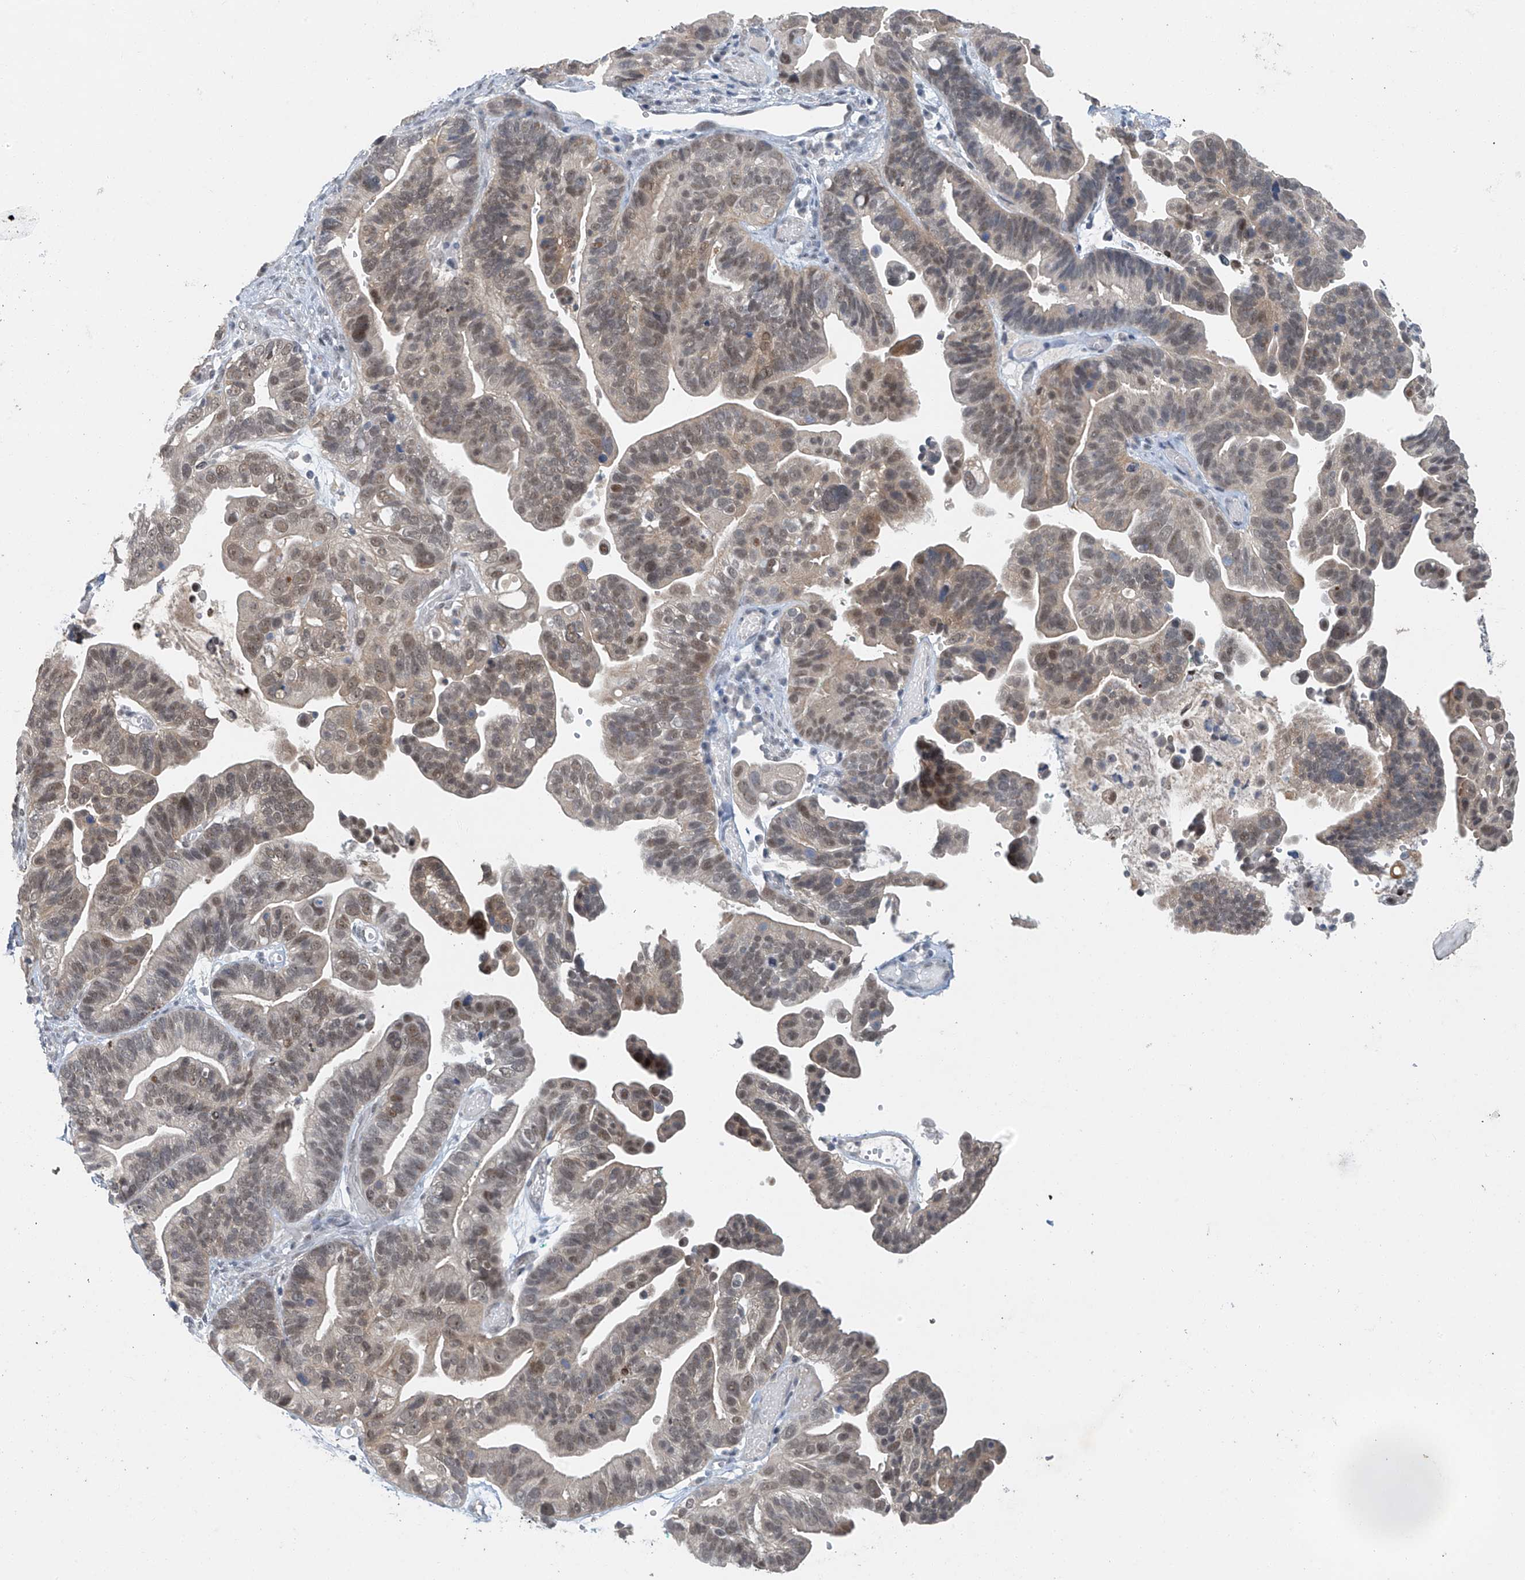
{"staining": {"intensity": "weak", "quantity": ">75%", "location": "cytoplasmic/membranous,nuclear"}, "tissue": "ovarian cancer", "cell_type": "Tumor cells", "image_type": "cancer", "snomed": [{"axis": "morphology", "description": "Cystadenocarcinoma, serous, NOS"}, {"axis": "topography", "description": "Ovary"}], "caption": "Protein positivity by IHC reveals weak cytoplasmic/membranous and nuclear positivity in about >75% of tumor cells in ovarian cancer (serous cystadenocarcinoma).", "gene": "TAF8", "patient": {"sex": "female", "age": 56}}